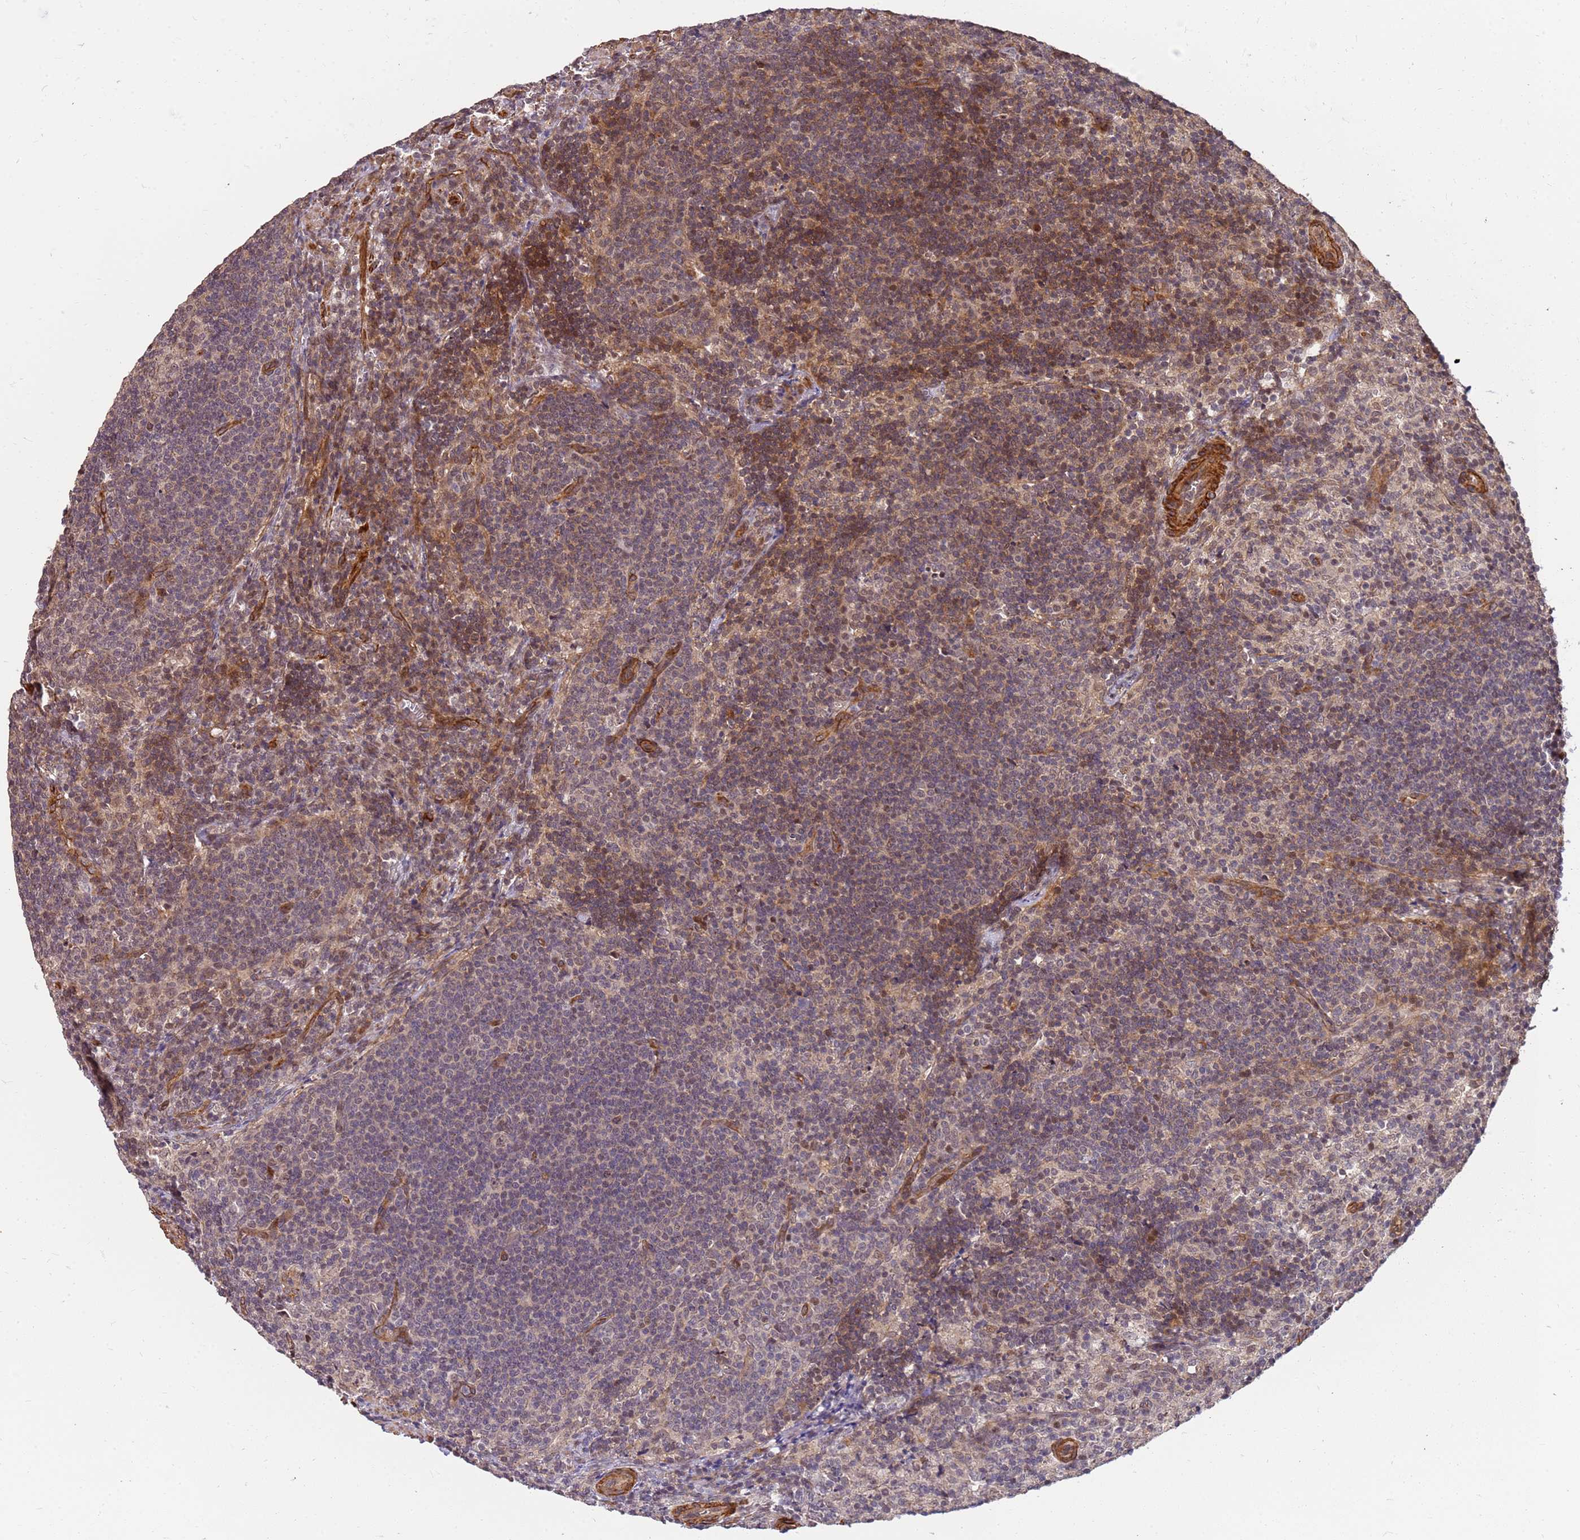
{"staining": {"intensity": "moderate", "quantity": "<25%", "location": "cytoplasmic/membranous,nuclear"}, "tissue": "lymph node", "cell_type": "Germinal center cells", "image_type": "normal", "snomed": [{"axis": "morphology", "description": "Normal tissue, NOS"}, {"axis": "topography", "description": "Lymph node"}], "caption": "This photomicrograph exhibits unremarkable lymph node stained with immunohistochemistry to label a protein in brown. The cytoplasmic/membranous,nuclear of germinal center cells show moderate positivity for the protein. Nuclei are counter-stained blue.", "gene": "ST18", "patient": {"sex": "female", "age": 30}}